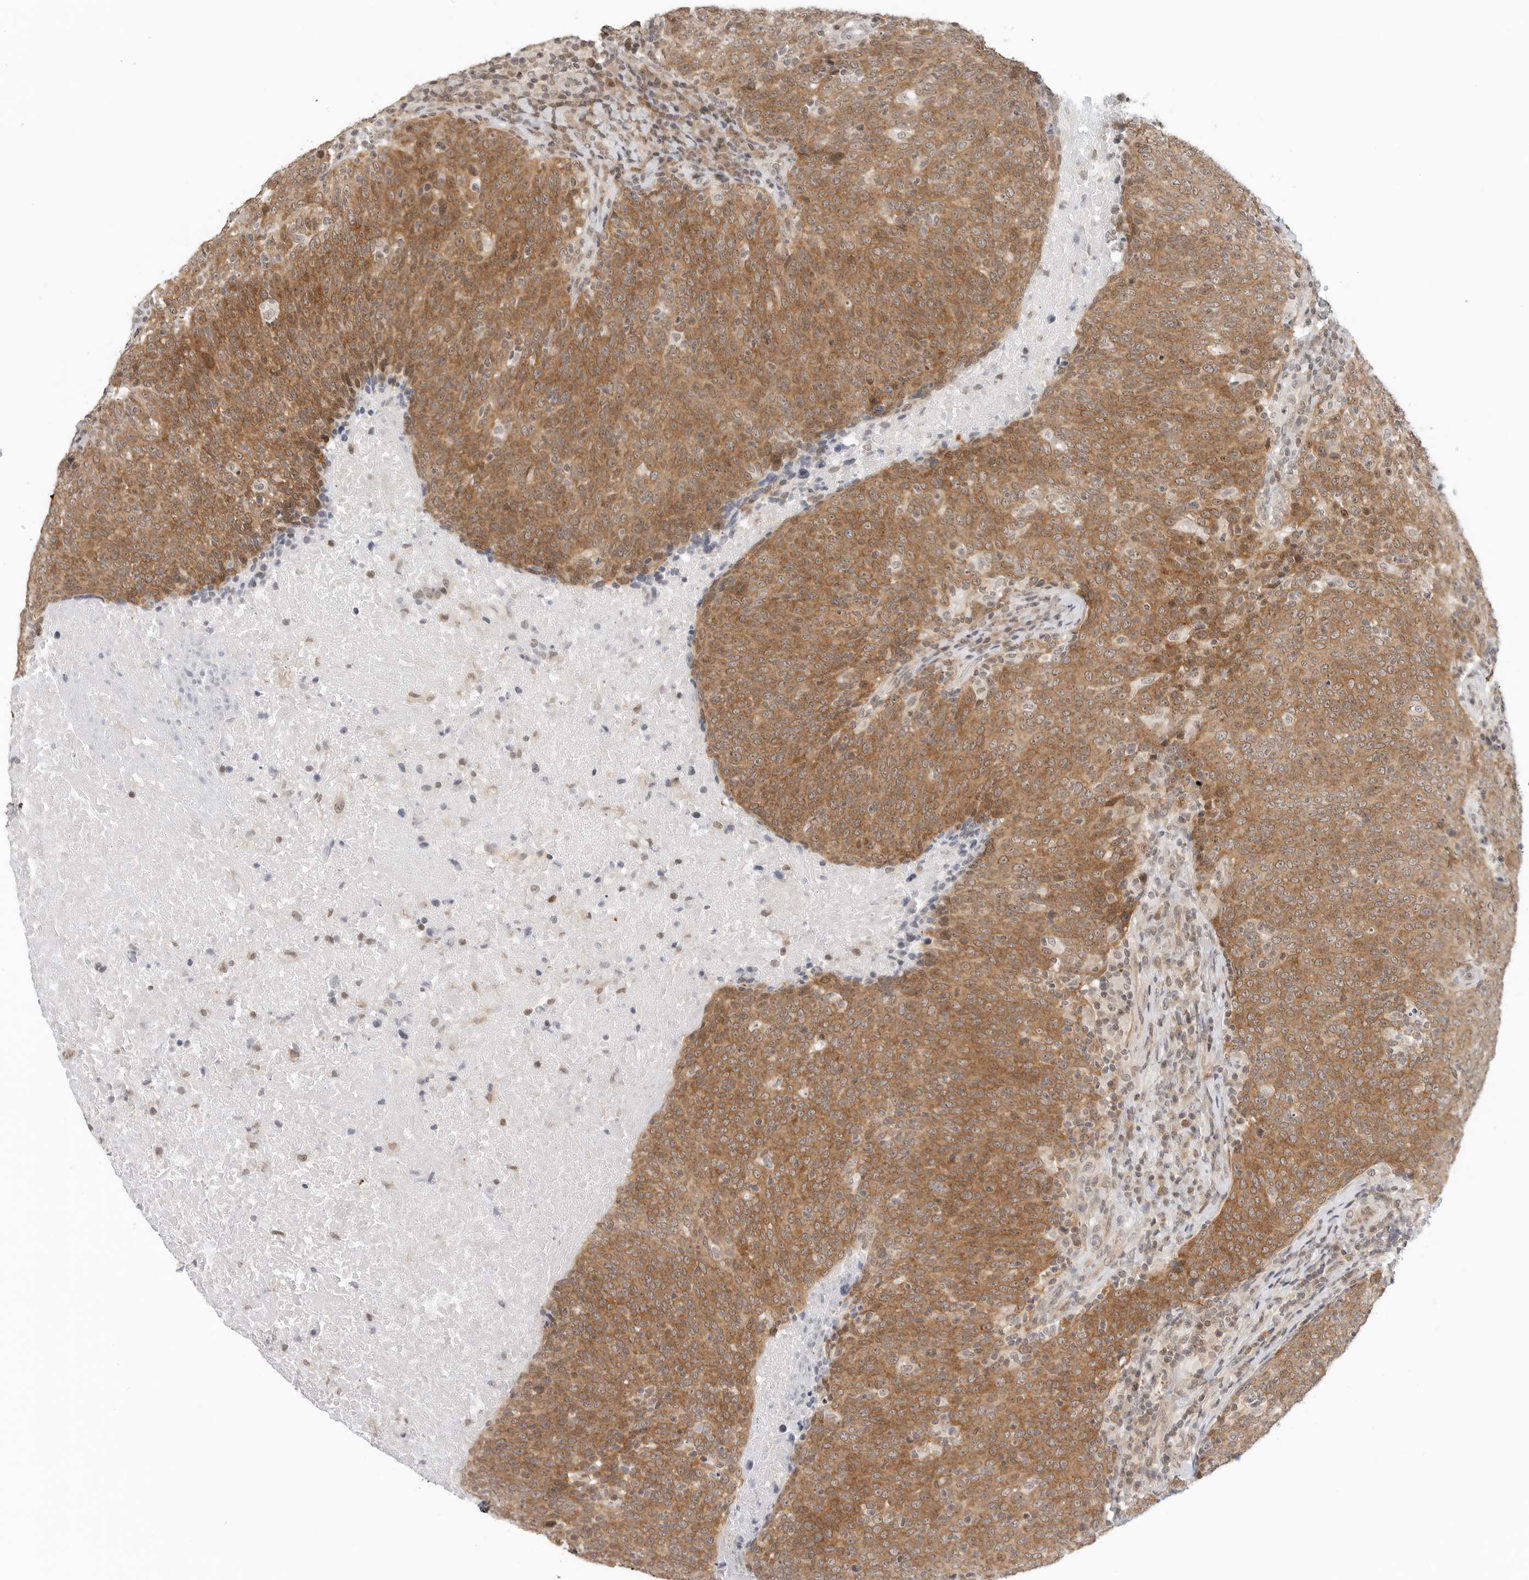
{"staining": {"intensity": "moderate", "quantity": ">75%", "location": "cytoplasmic/membranous"}, "tissue": "head and neck cancer", "cell_type": "Tumor cells", "image_type": "cancer", "snomed": [{"axis": "morphology", "description": "Squamous cell carcinoma, NOS"}, {"axis": "morphology", "description": "Squamous cell carcinoma, metastatic, NOS"}, {"axis": "topography", "description": "Lymph node"}, {"axis": "topography", "description": "Head-Neck"}], "caption": "A micrograph of head and neck cancer stained for a protein demonstrates moderate cytoplasmic/membranous brown staining in tumor cells.", "gene": "METAP1", "patient": {"sex": "male", "age": 62}}